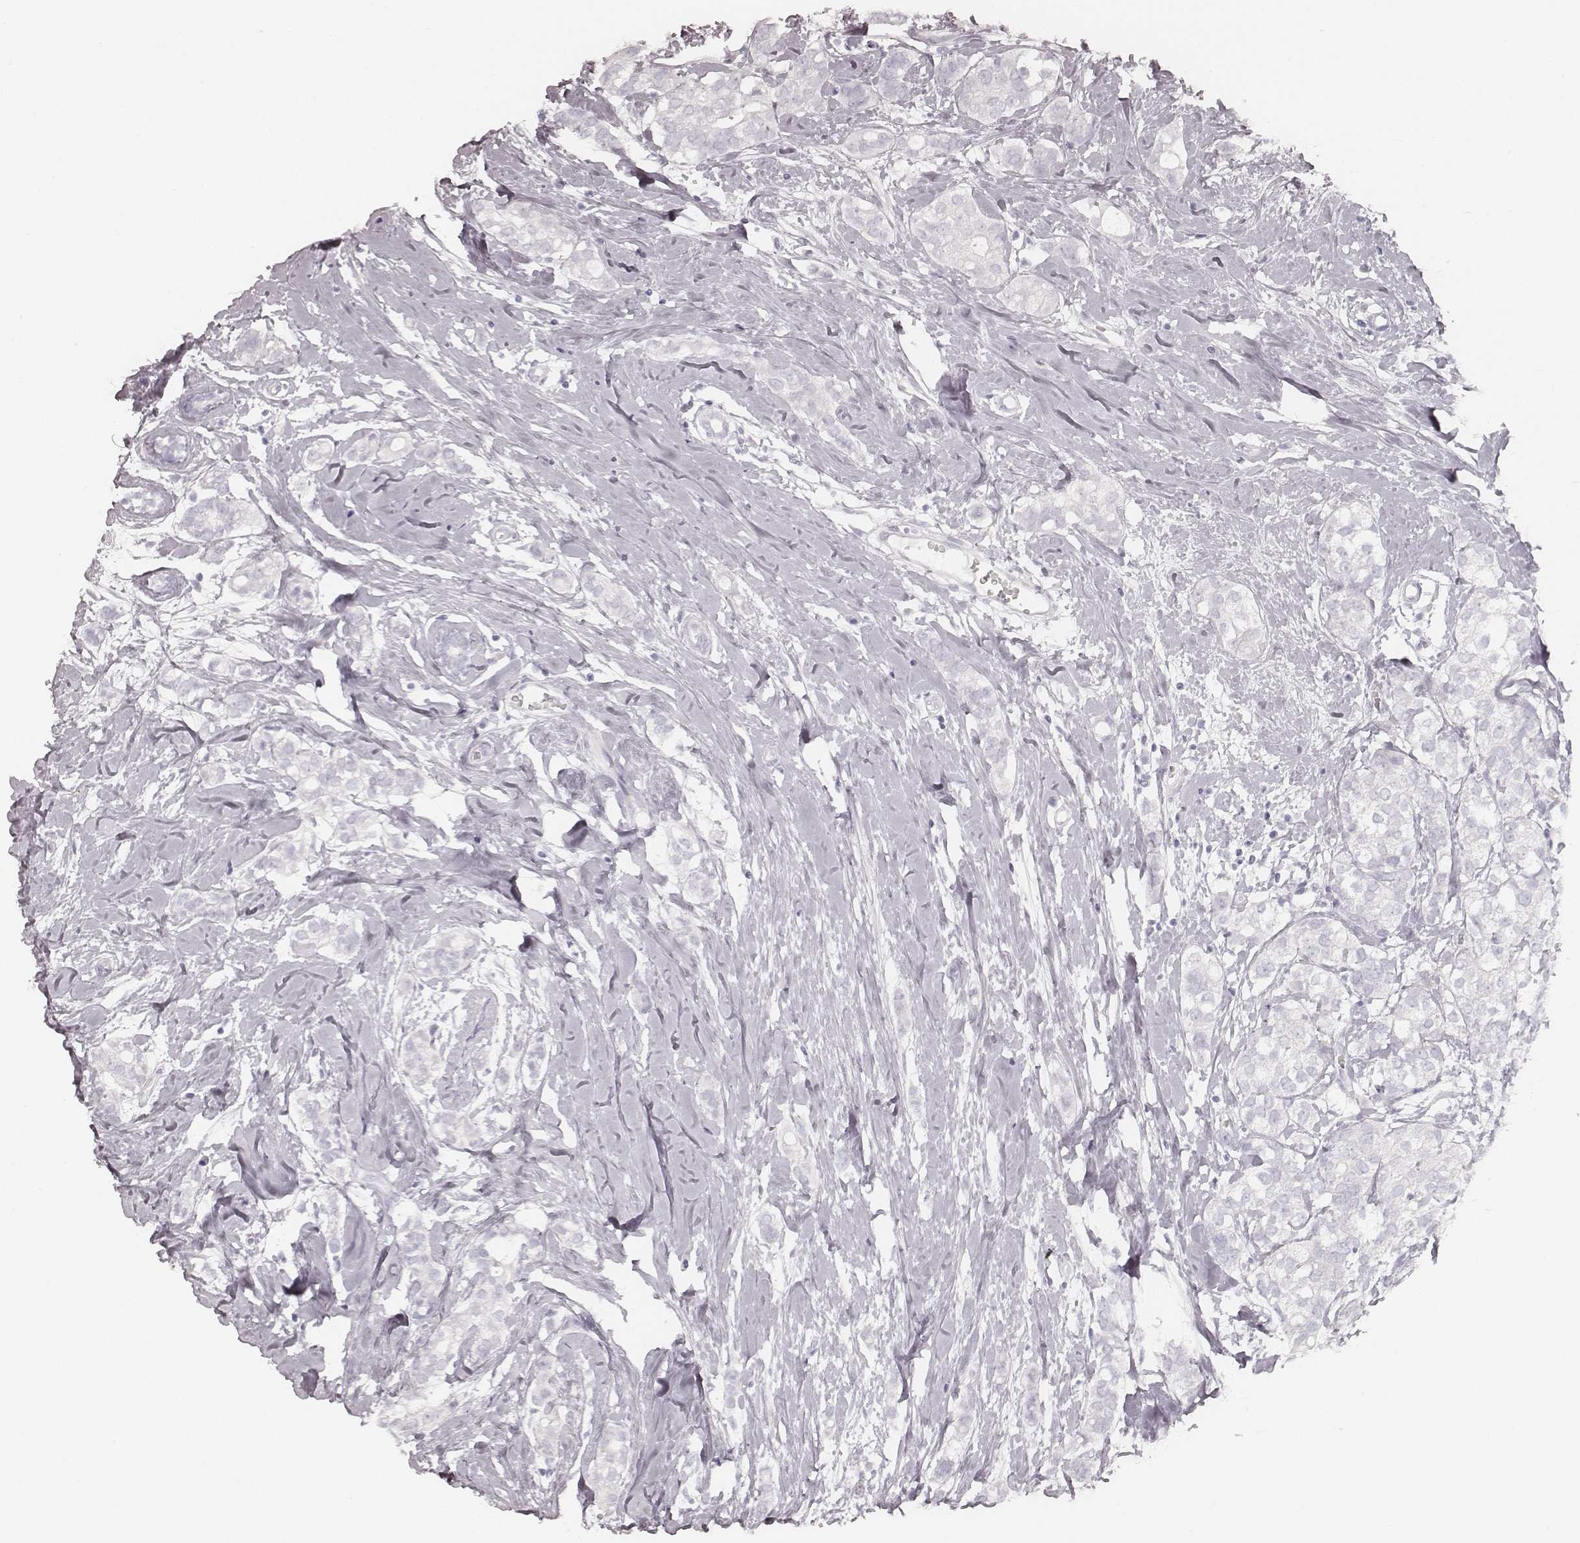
{"staining": {"intensity": "negative", "quantity": "none", "location": "none"}, "tissue": "breast cancer", "cell_type": "Tumor cells", "image_type": "cancer", "snomed": [{"axis": "morphology", "description": "Duct carcinoma"}, {"axis": "topography", "description": "Breast"}], "caption": "This is an IHC micrograph of breast infiltrating ductal carcinoma. There is no positivity in tumor cells.", "gene": "KRT34", "patient": {"sex": "female", "age": 40}}